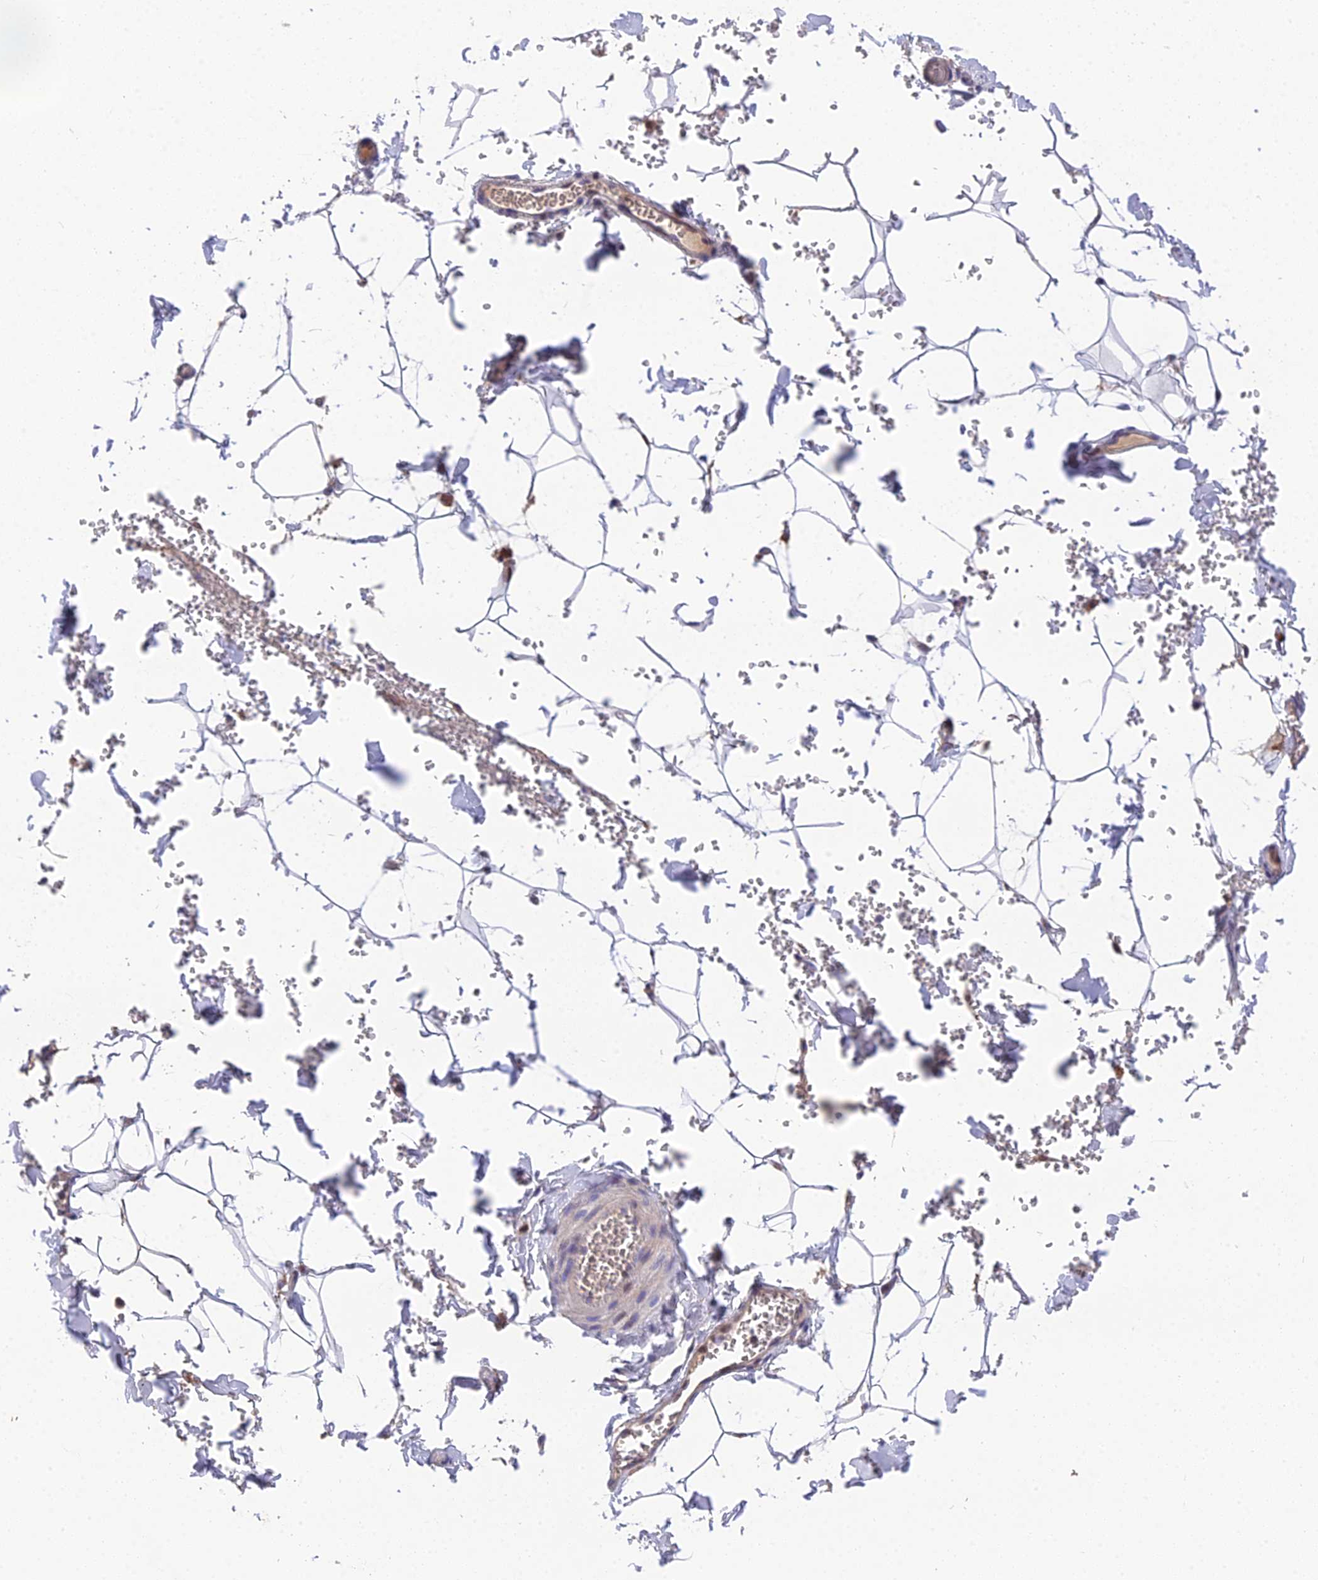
{"staining": {"intensity": "negative", "quantity": "none", "location": "none"}, "tissue": "adipose tissue", "cell_type": "Adipocytes", "image_type": "normal", "snomed": [{"axis": "morphology", "description": "Normal tissue, NOS"}, {"axis": "topography", "description": "Gallbladder"}, {"axis": "topography", "description": "Peripheral nerve tissue"}], "caption": "The immunohistochemistry (IHC) image has no significant positivity in adipocytes of adipose tissue. Nuclei are stained in blue.", "gene": "PUS10", "patient": {"sex": "male", "age": 38}}